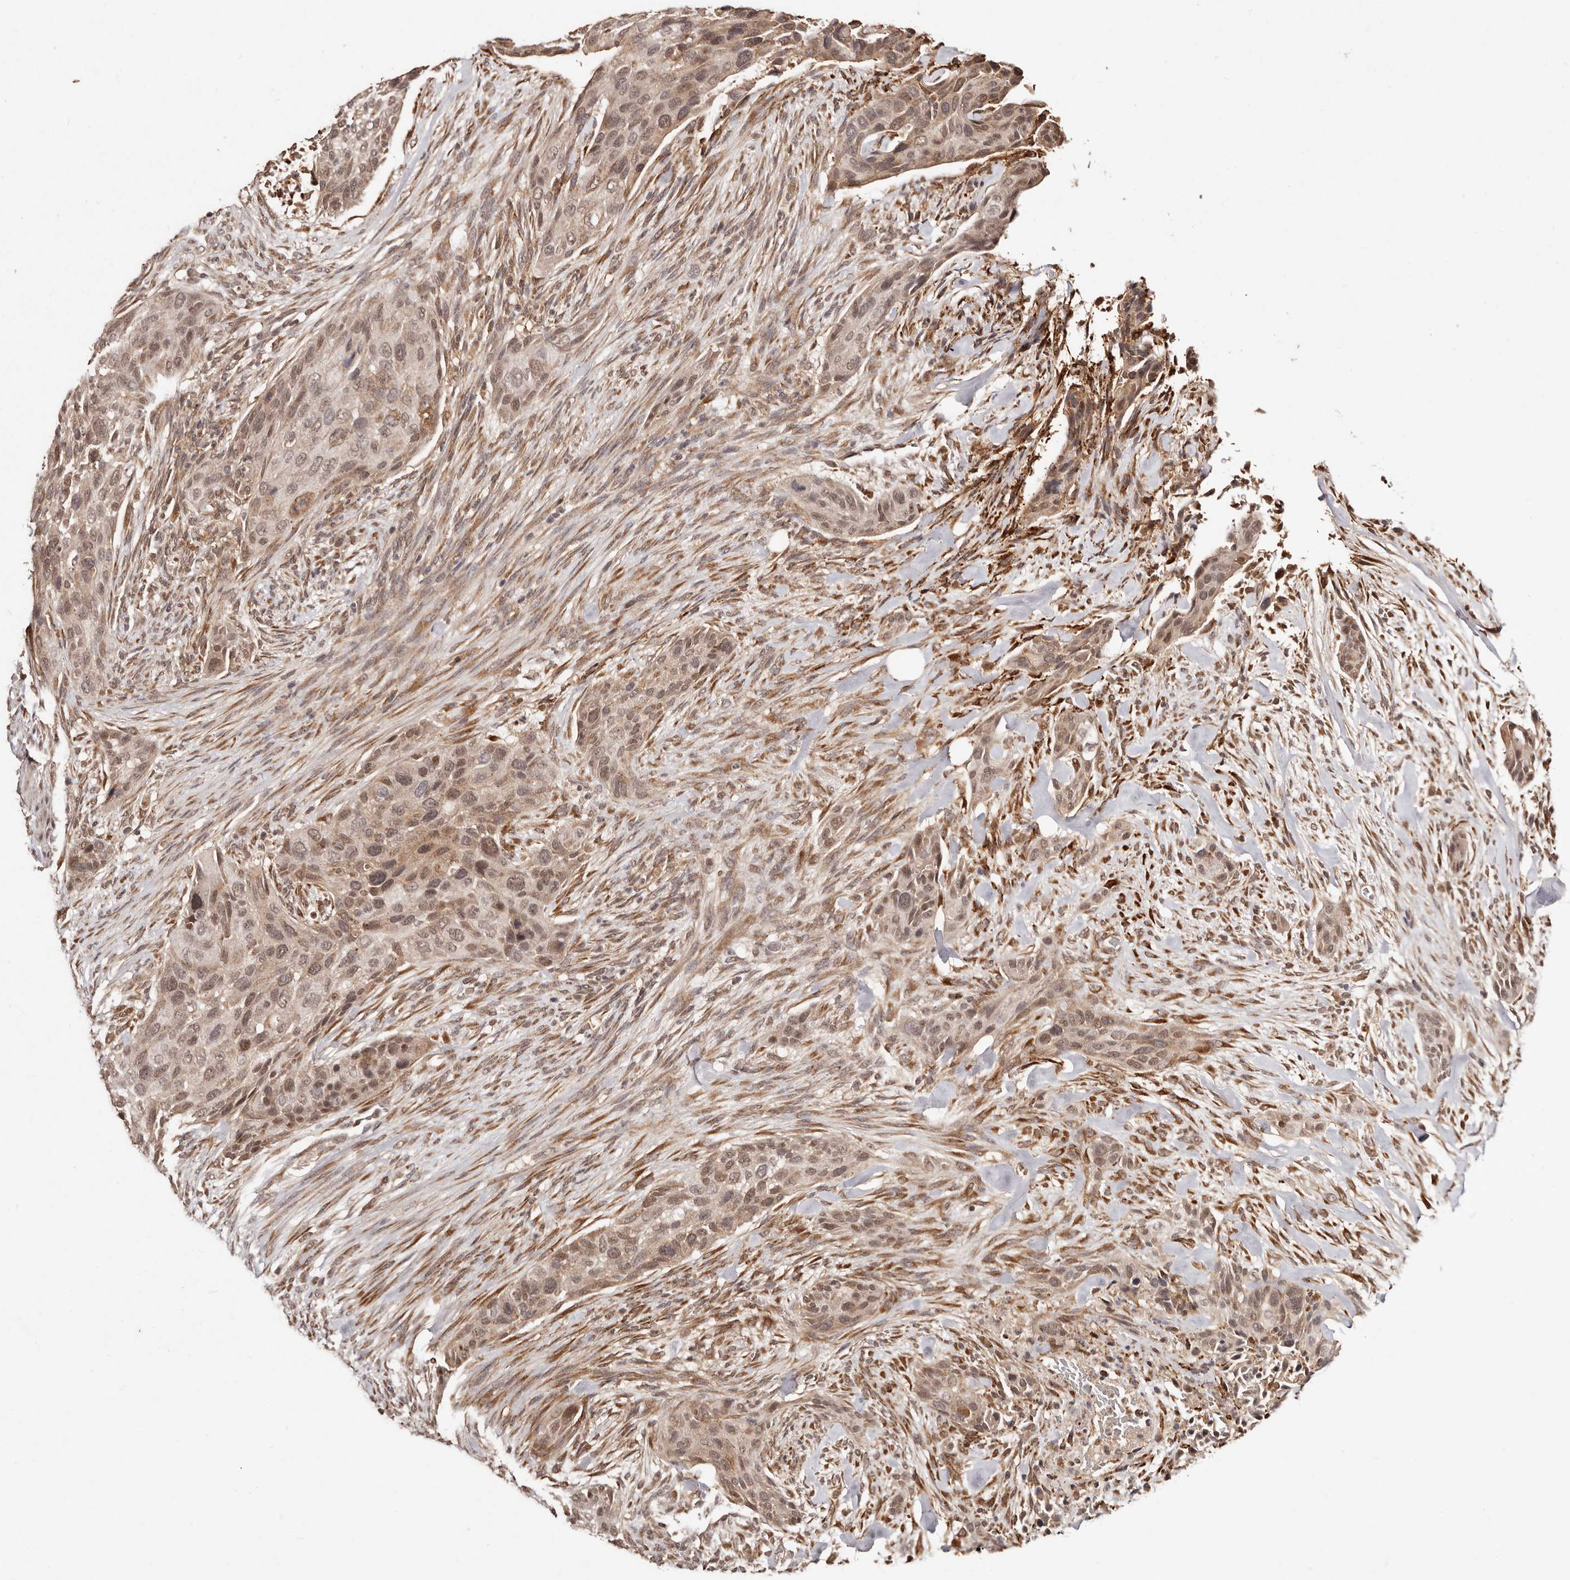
{"staining": {"intensity": "moderate", "quantity": ">75%", "location": "cytoplasmic/membranous,nuclear"}, "tissue": "urothelial cancer", "cell_type": "Tumor cells", "image_type": "cancer", "snomed": [{"axis": "morphology", "description": "Urothelial carcinoma, High grade"}, {"axis": "topography", "description": "Urinary bladder"}], "caption": "Human high-grade urothelial carcinoma stained with a protein marker exhibits moderate staining in tumor cells.", "gene": "BICRAL", "patient": {"sex": "male", "age": 35}}